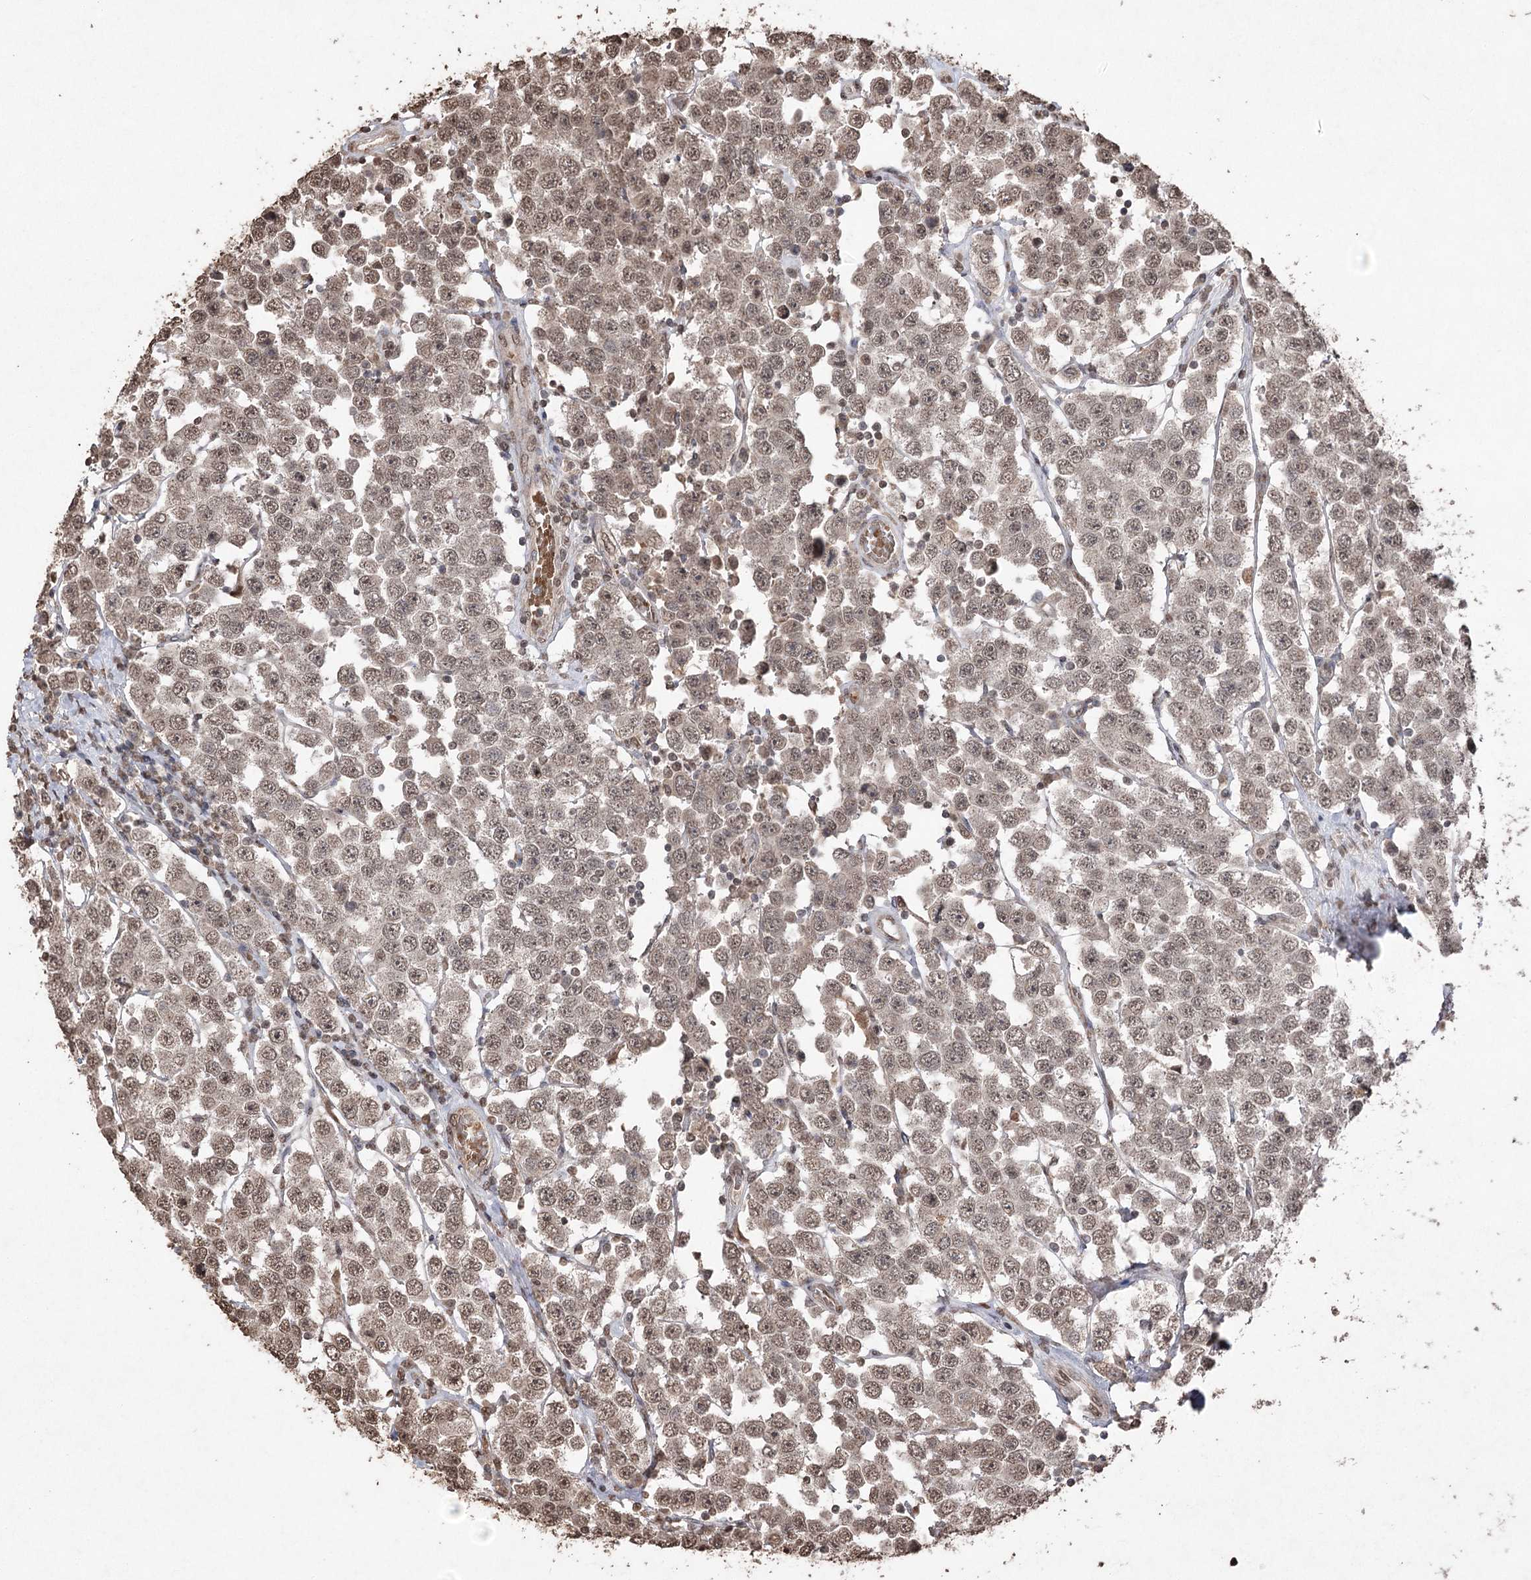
{"staining": {"intensity": "moderate", "quantity": "25%-75%", "location": "nuclear"}, "tissue": "testis cancer", "cell_type": "Tumor cells", "image_type": "cancer", "snomed": [{"axis": "morphology", "description": "Seminoma, NOS"}, {"axis": "topography", "description": "Testis"}], "caption": "Immunohistochemistry image of human seminoma (testis) stained for a protein (brown), which exhibits medium levels of moderate nuclear expression in about 25%-75% of tumor cells.", "gene": "ATG14", "patient": {"sex": "male", "age": 28}}